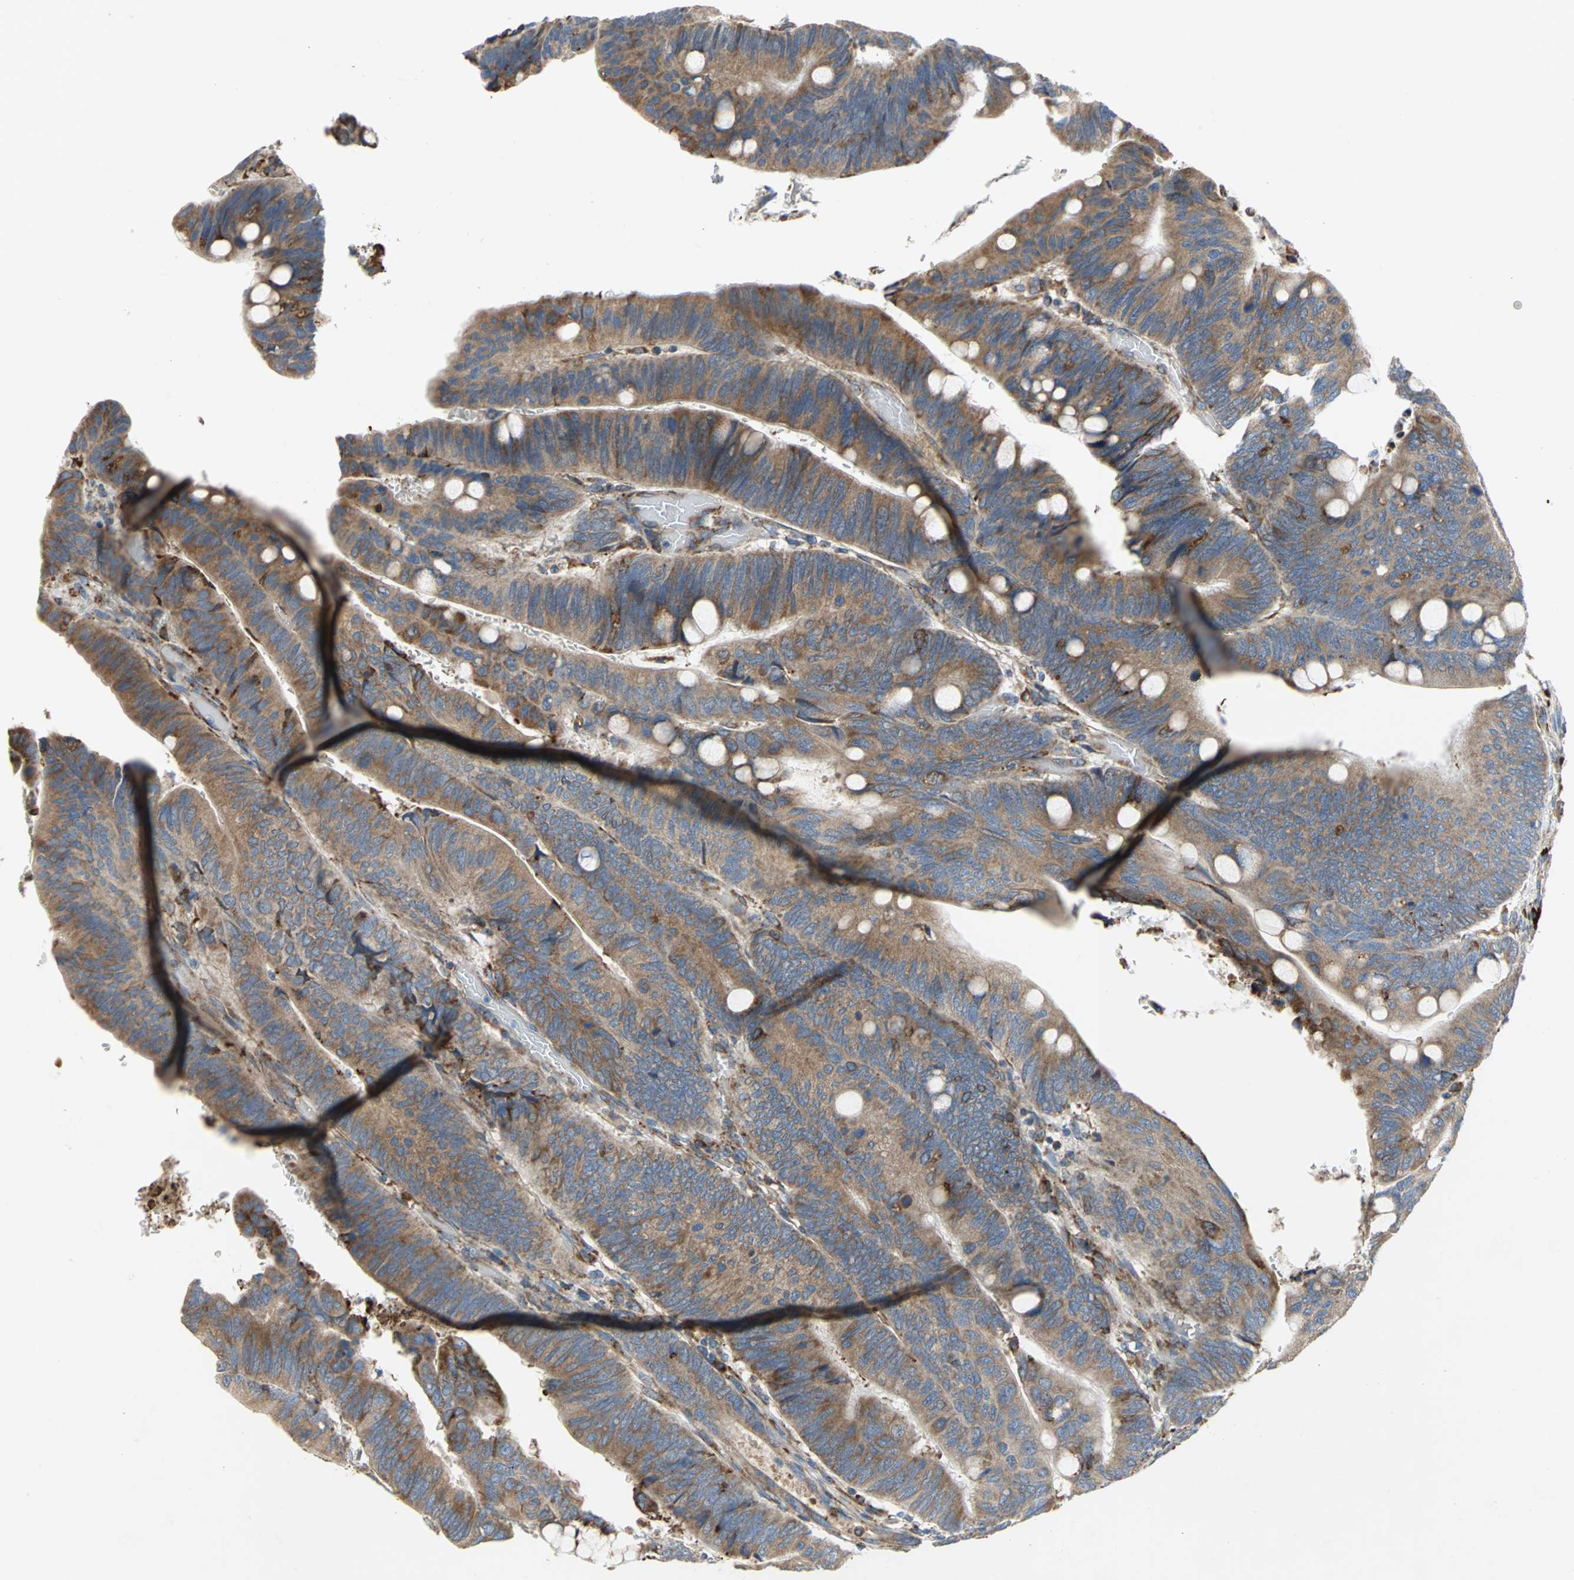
{"staining": {"intensity": "strong", "quantity": ">75%", "location": "cytoplasmic/membranous"}, "tissue": "colorectal cancer", "cell_type": "Tumor cells", "image_type": "cancer", "snomed": [{"axis": "morphology", "description": "Normal tissue, NOS"}, {"axis": "morphology", "description": "Adenocarcinoma, NOS"}, {"axis": "topography", "description": "Rectum"}], "caption": "About >75% of tumor cells in human colorectal cancer exhibit strong cytoplasmic/membranous protein staining as visualized by brown immunohistochemical staining.", "gene": "TULP4", "patient": {"sex": "male", "age": 92}}